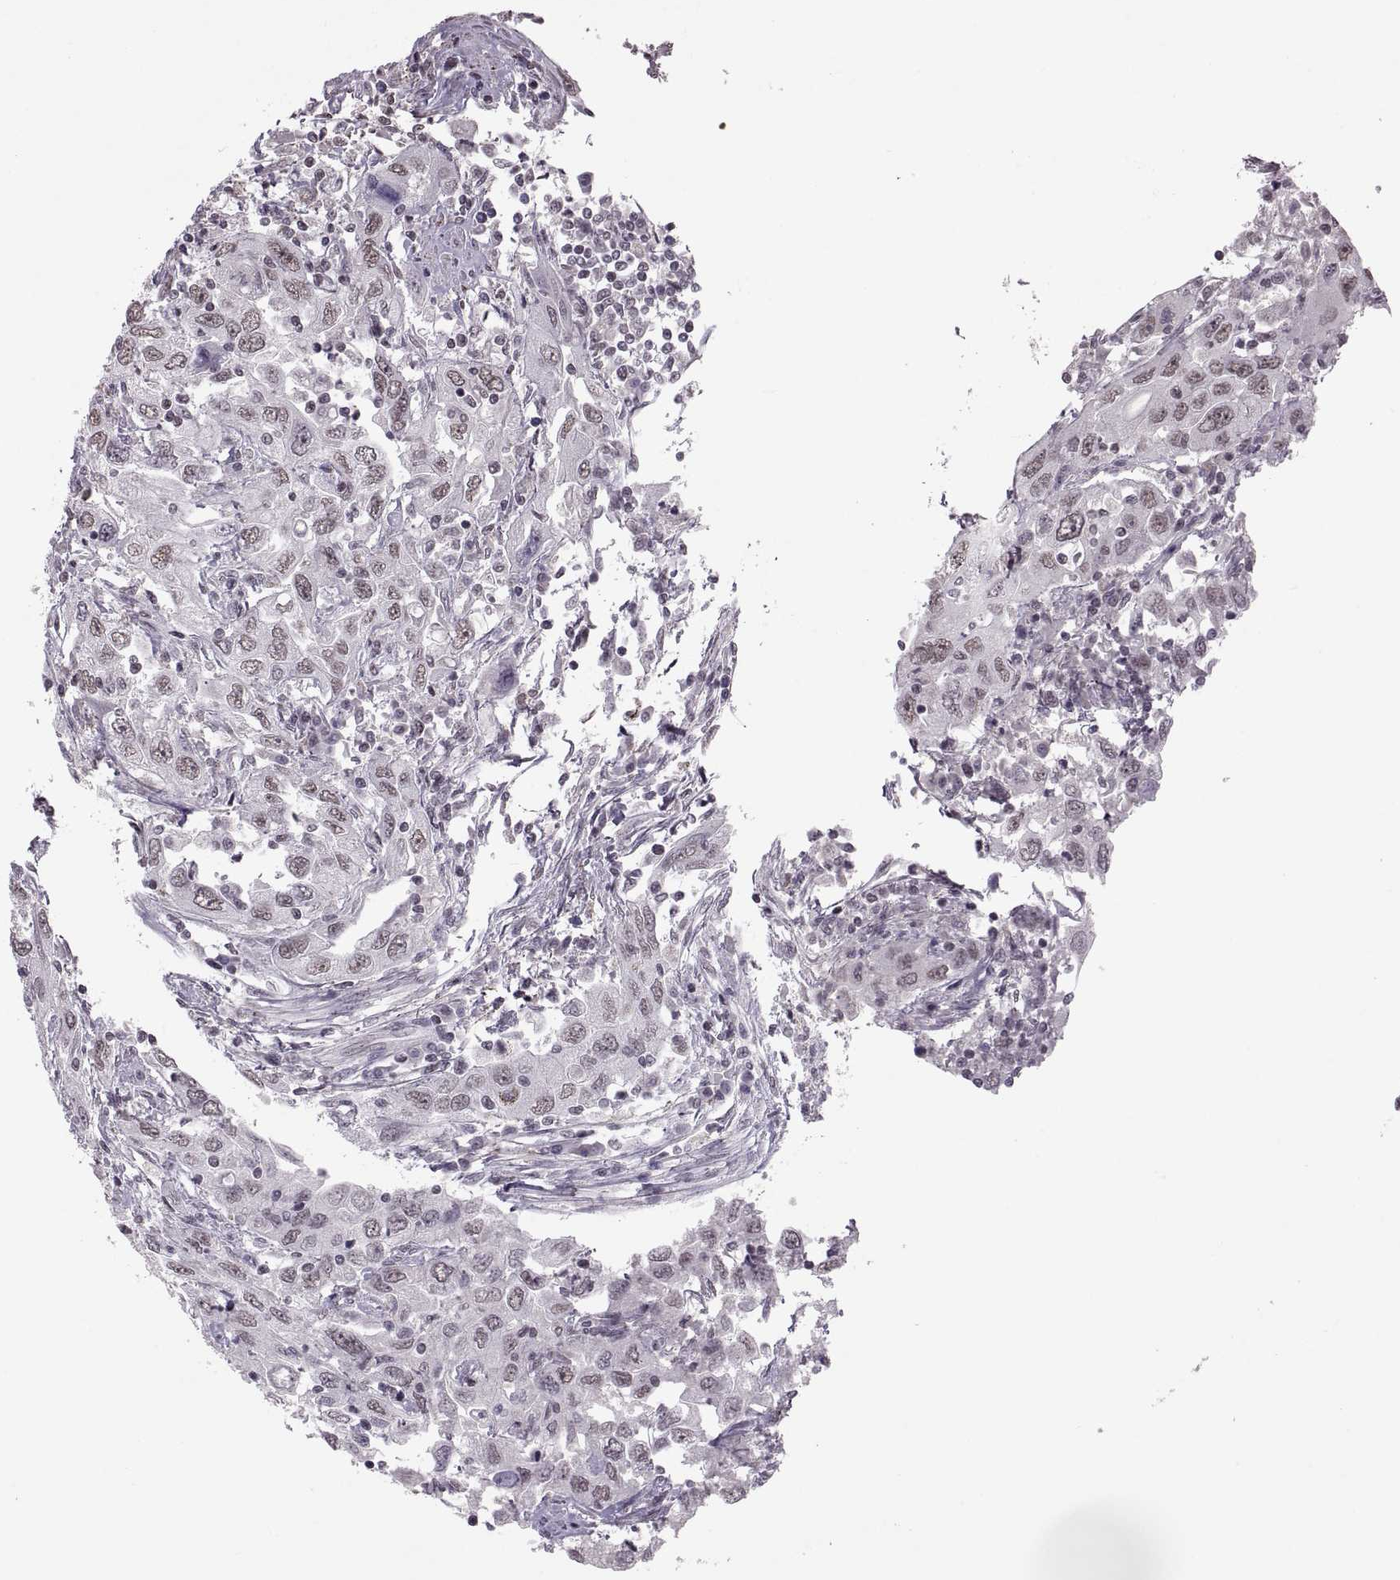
{"staining": {"intensity": "negative", "quantity": "none", "location": "none"}, "tissue": "urothelial cancer", "cell_type": "Tumor cells", "image_type": "cancer", "snomed": [{"axis": "morphology", "description": "Urothelial carcinoma, High grade"}, {"axis": "topography", "description": "Urinary bladder"}], "caption": "The image reveals no staining of tumor cells in urothelial cancer.", "gene": "OTP", "patient": {"sex": "male", "age": 76}}